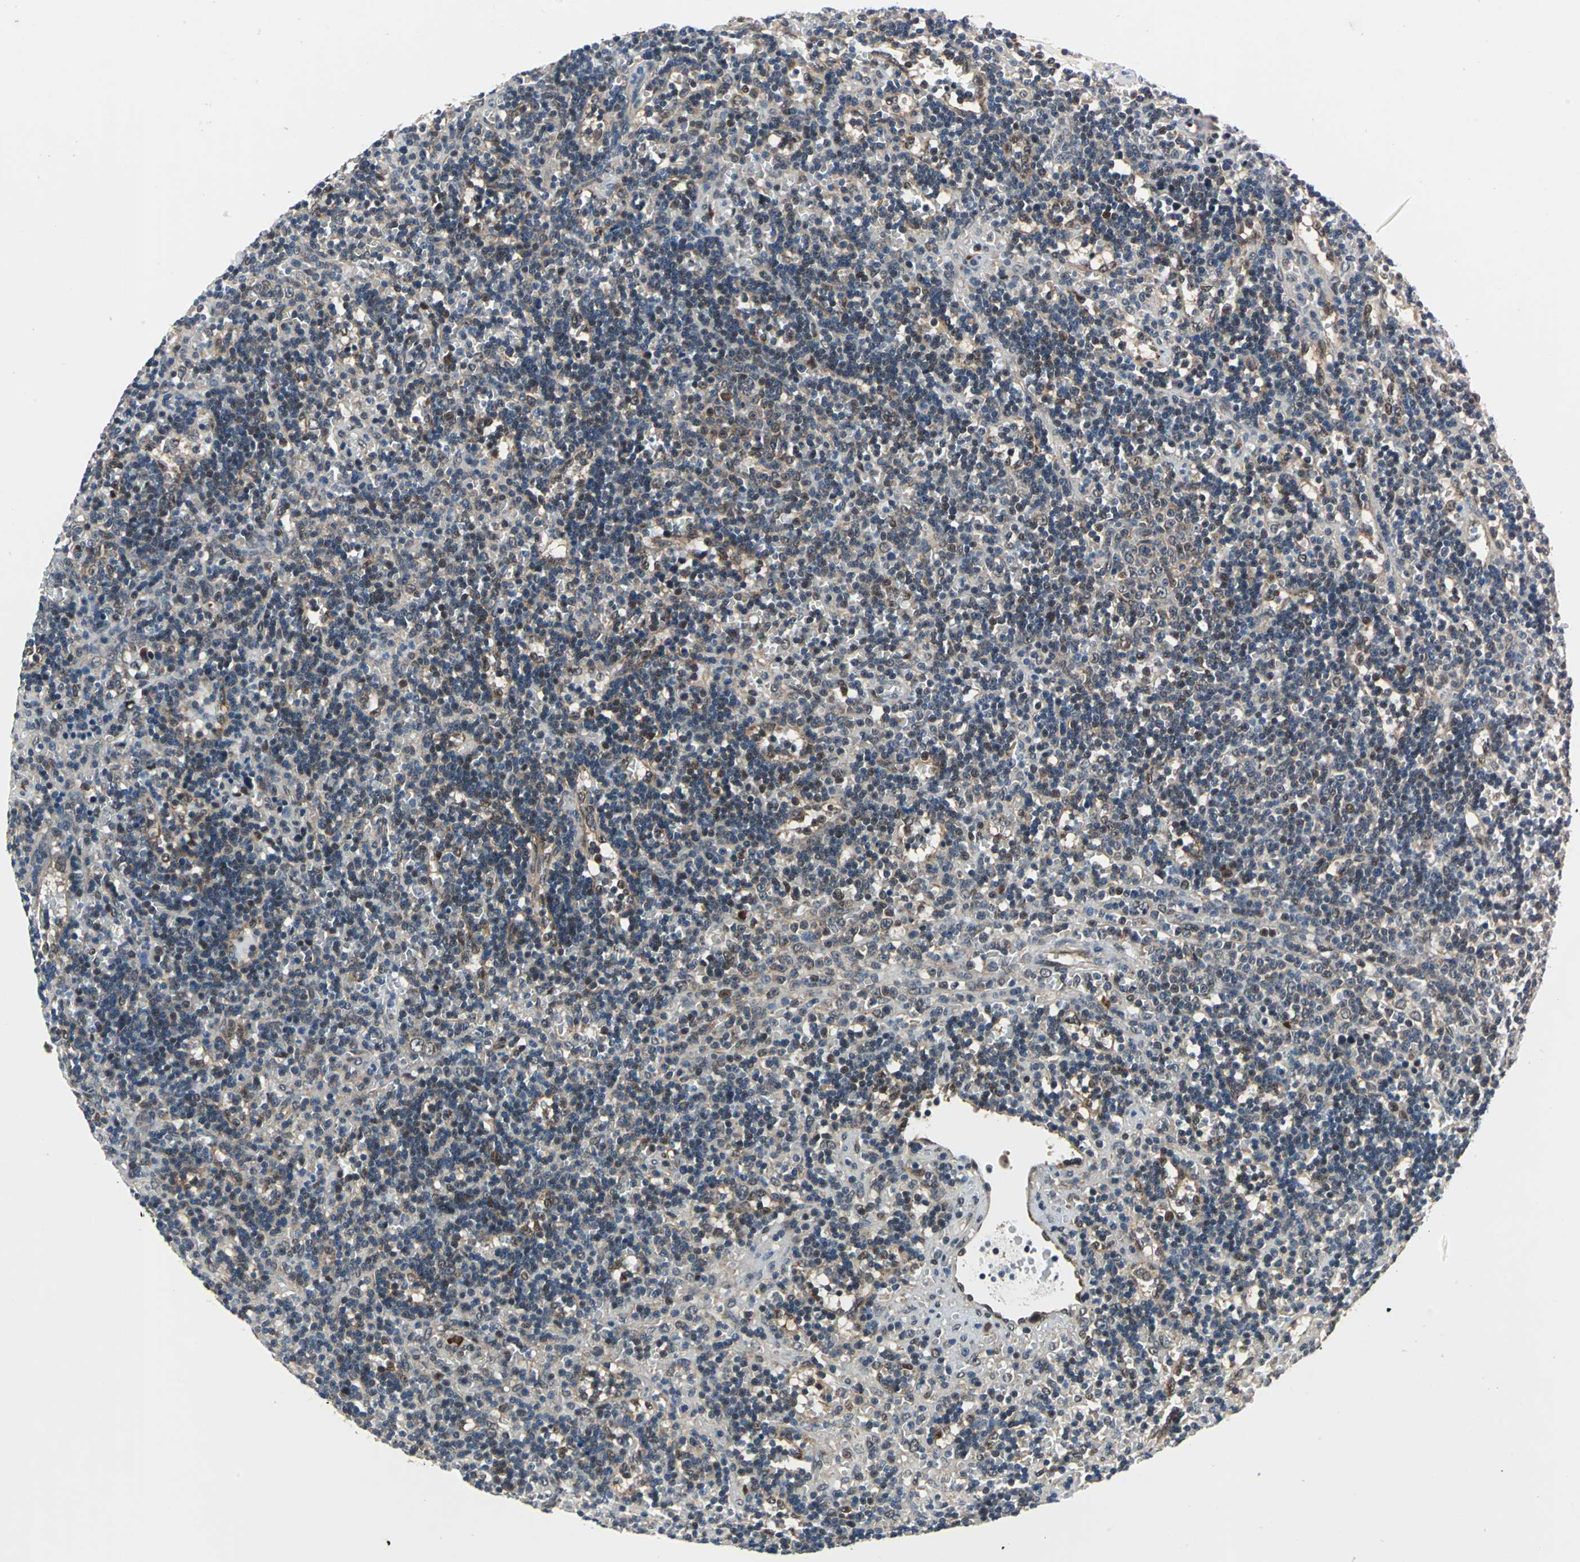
{"staining": {"intensity": "weak", "quantity": "25%-75%", "location": "cytoplasmic/membranous,nuclear"}, "tissue": "lymphoma", "cell_type": "Tumor cells", "image_type": "cancer", "snomed": [{"axis": "morphology", "description": "Malignant lymphoma, non-Hodgkin's type, Low grade"}, {"axis": "topography", "description": "Spleen"}], "caption": "This is a photomicrograph of immunohistochemistry (IHC) staining of low-grade malignant lymphoma, non-Hodgkin's type, which shows weak staining in the cytoplasmic/membranous and nuclear of tumor cells.", "gene": "POLR3K", "patient": {"sex": "male", "age": 60}}